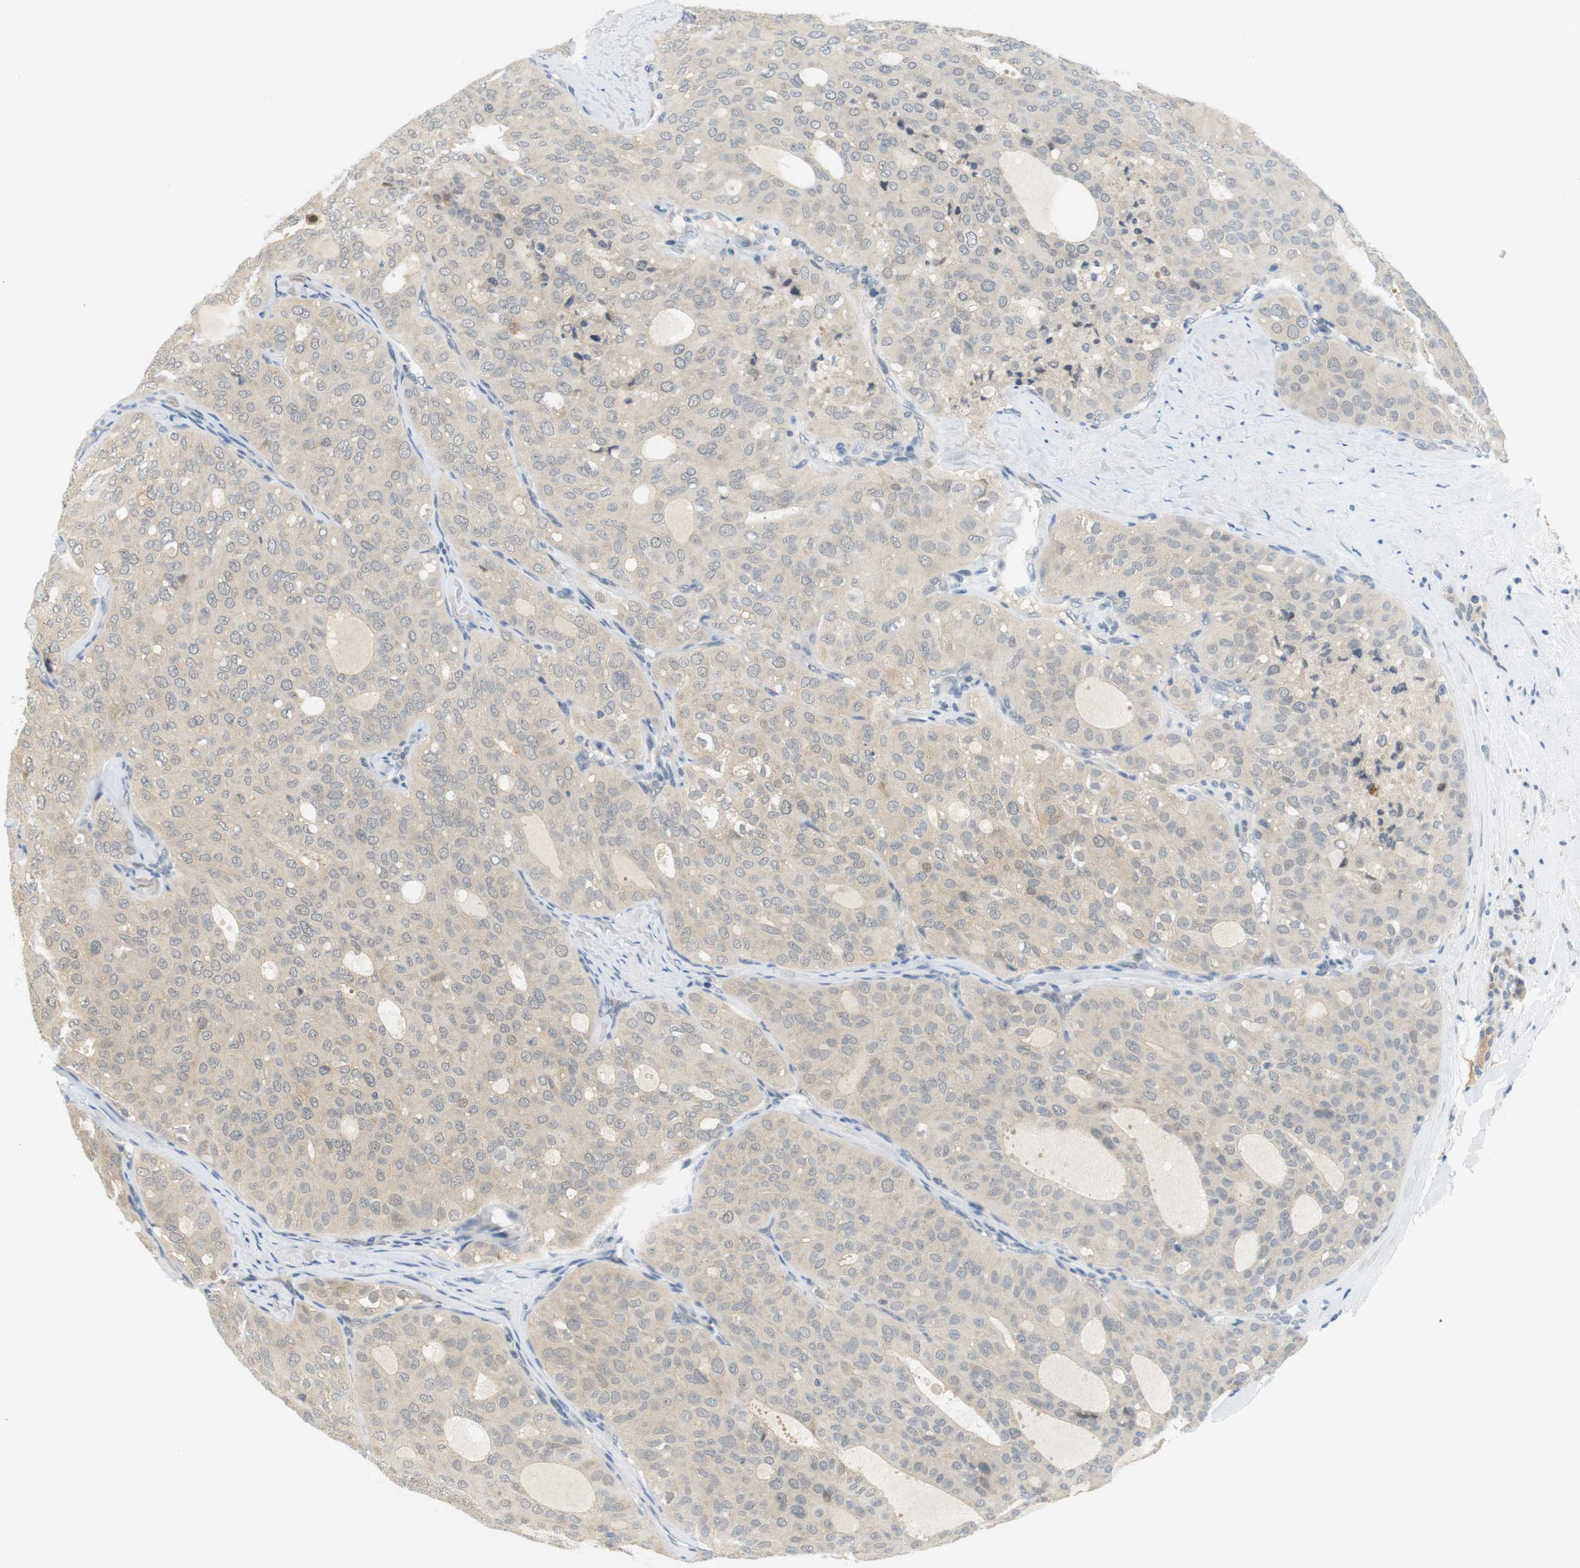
{"staining": {"intensity": "negative", "quantity": "none", "location": "none"}, "tissue": "thyroid cancer", "cell_type": "Tumor cells", "image_type": "cancer", "snomed": [{"axis": "morphology", "description": "Follicular adenoma carcinoma, NOS"}, {"axis": "topography", "description": "Thyroid gland"}], "caption": "An immunohistochemistry image of thyroid cancer (follicular adenoma carcinoma) is shown. There is no staining in tumor cells of thyroid cancer (follicular adenoma carcinoma).", "gene": "WNT7A", "patient": {"sex": "male", "age": 75}}